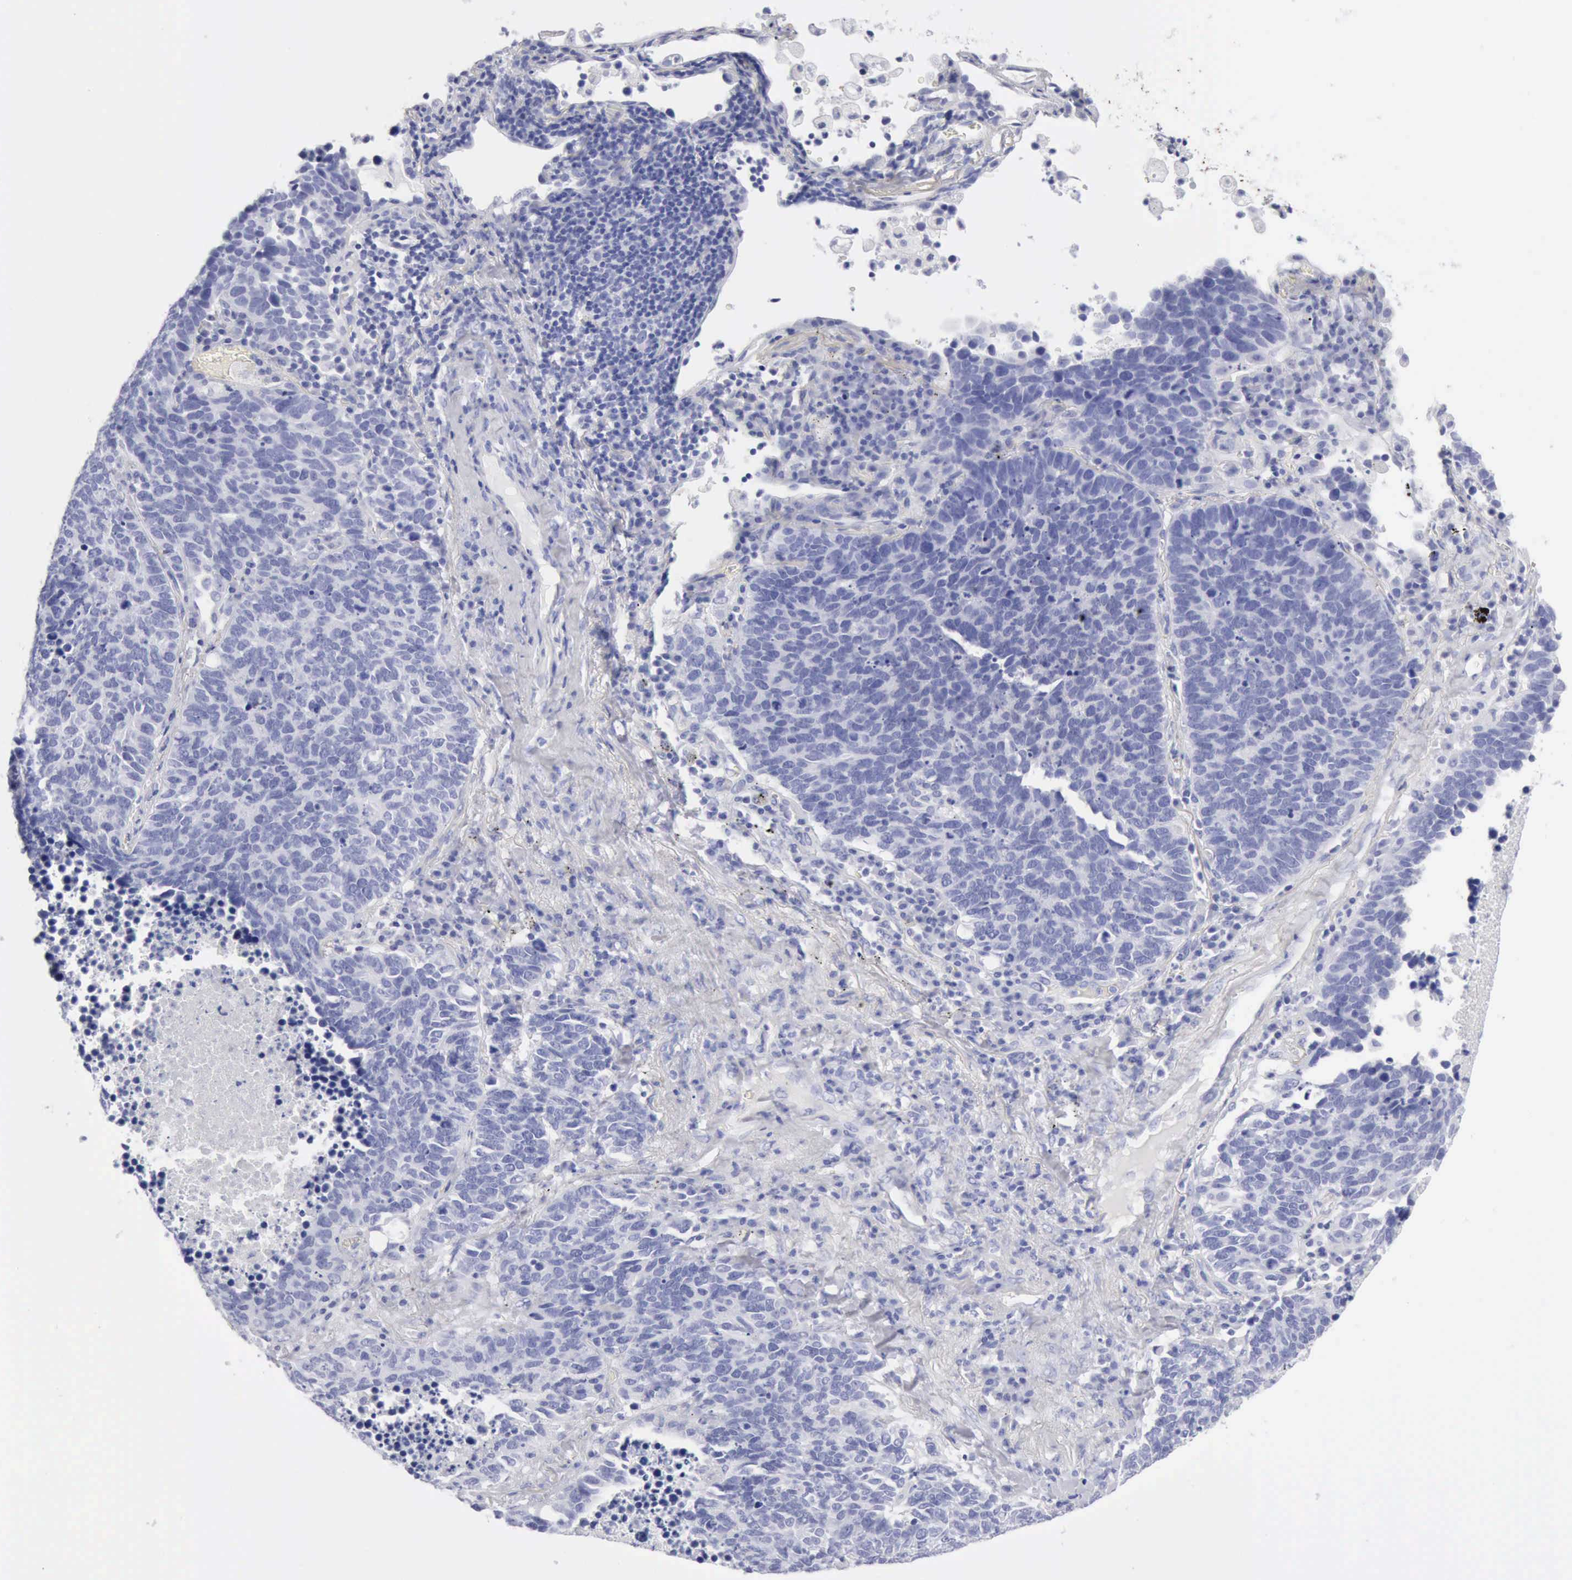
{"staining": {"intensity": "negative", "quantity": "none", "location": "none"}, "tissue": "lung cancer", "cell_type": "Tumor cells", "image_type": "cancer", "snomed": [{"axis": "morphology", "description": "Neoplasm, malignant, NOS"}, {"axis": "topography", "description": "Lung"}], "caption": "An immunohistochemistry (IHC) histopathology image of neoplasm (malignant) (lung) is shown. There is no staining in tumor cells of neoplasm (malignant) (lung).", "gene": "KRT5", "patient": {"sex": "female", "age": 75}}